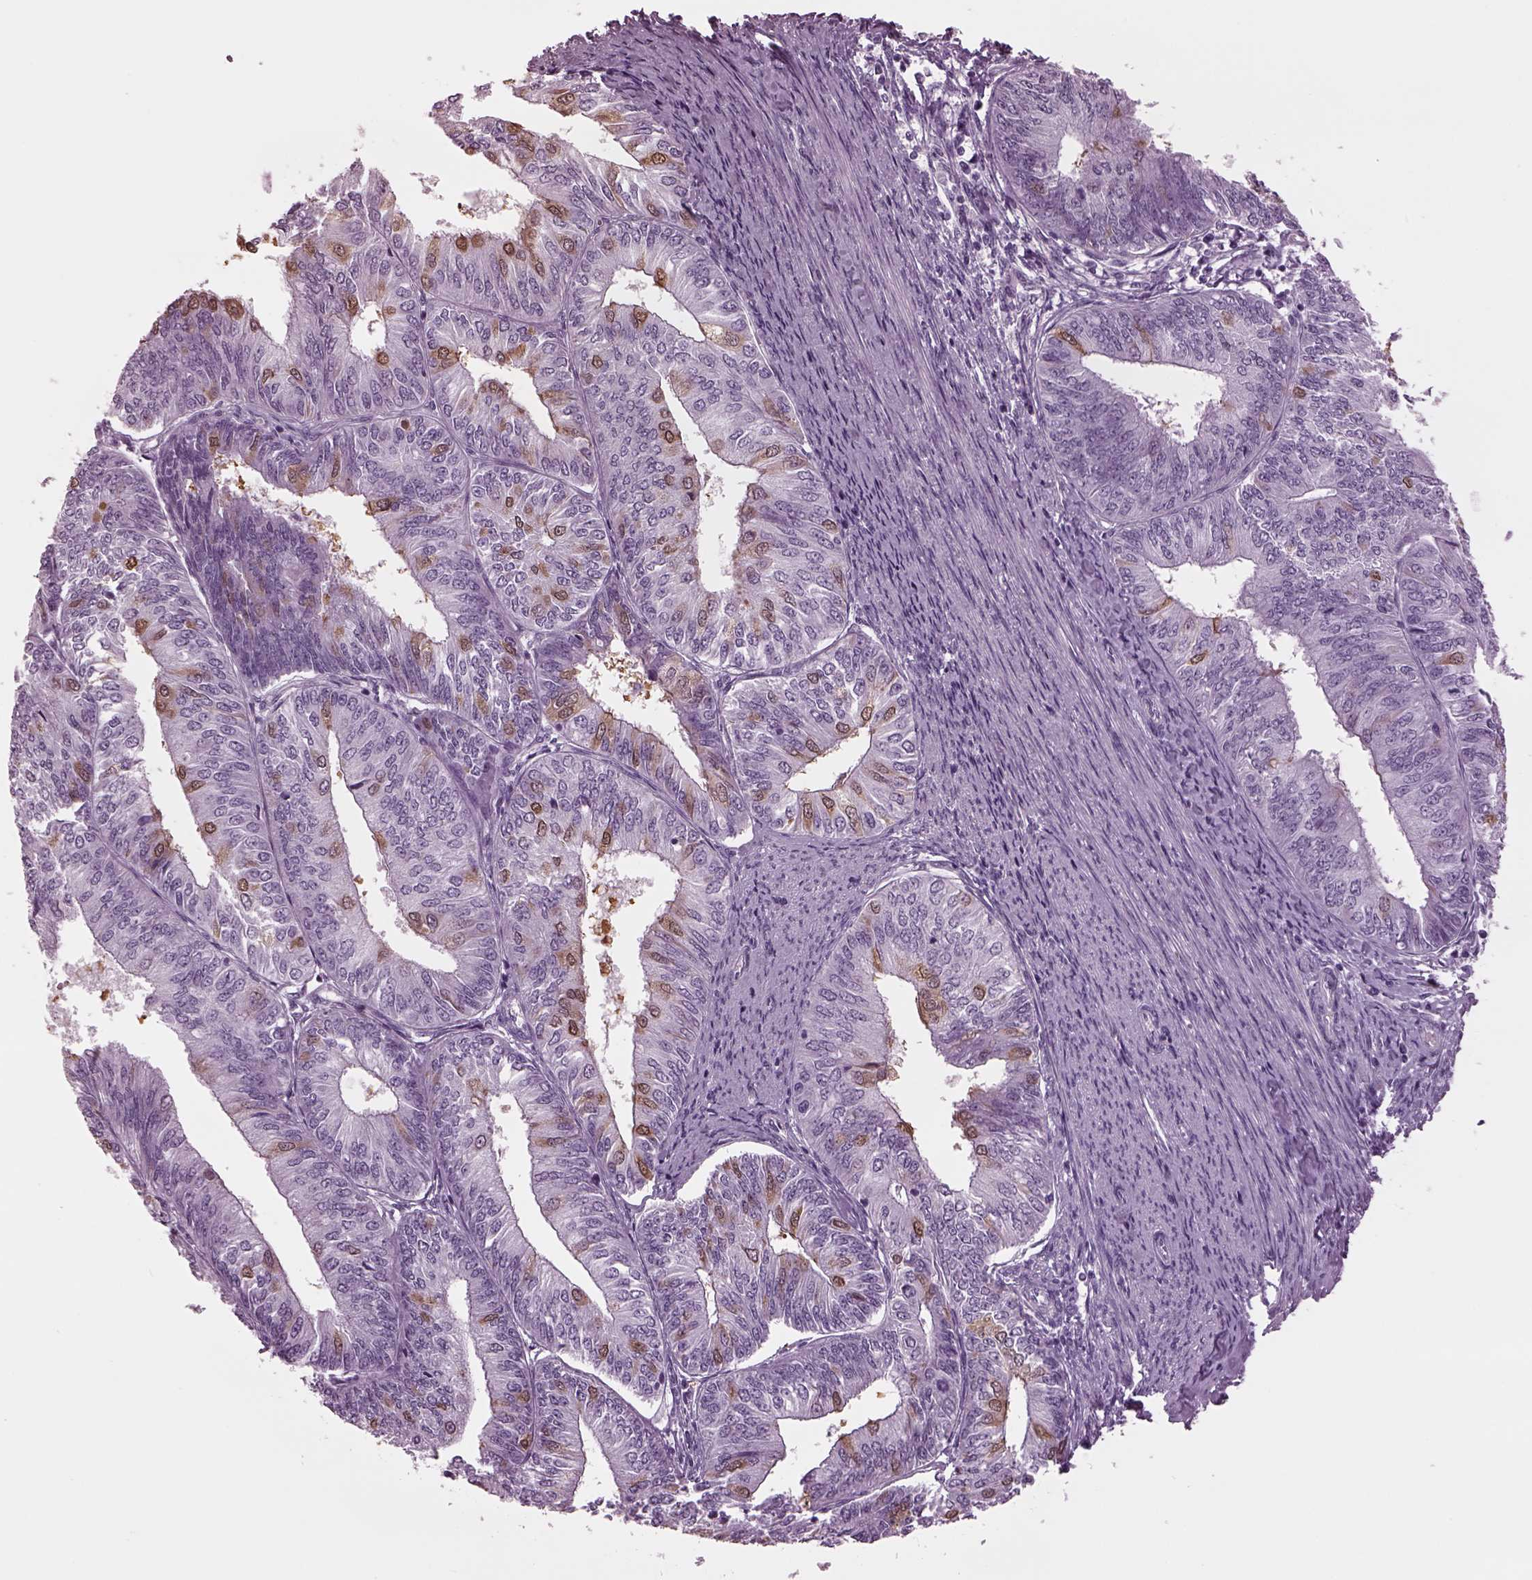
{"staining": {"intensity": "moderate", "quantity": "<25%", "location": "cytoplasmic/membranous,nuclear"}, "tissue": "endometrial cancer", "cell_type": "Tumor cells", "image_type": "cancer", "snomed": [{"axis": "morphology", "description": "Adenocarcinoma, NOS"}, {"axis": "topography", "description": "Endometrium"}], "caption": "The image exhibits immunohistochemical staining of endometrial adenocarcinoma. There is moderate cytoplasmic/membranous and nuclear staining is identified in about <25% of tumor cells.", "gene": "TPPP2", "patient": {"sex": "female", "age": 58}}